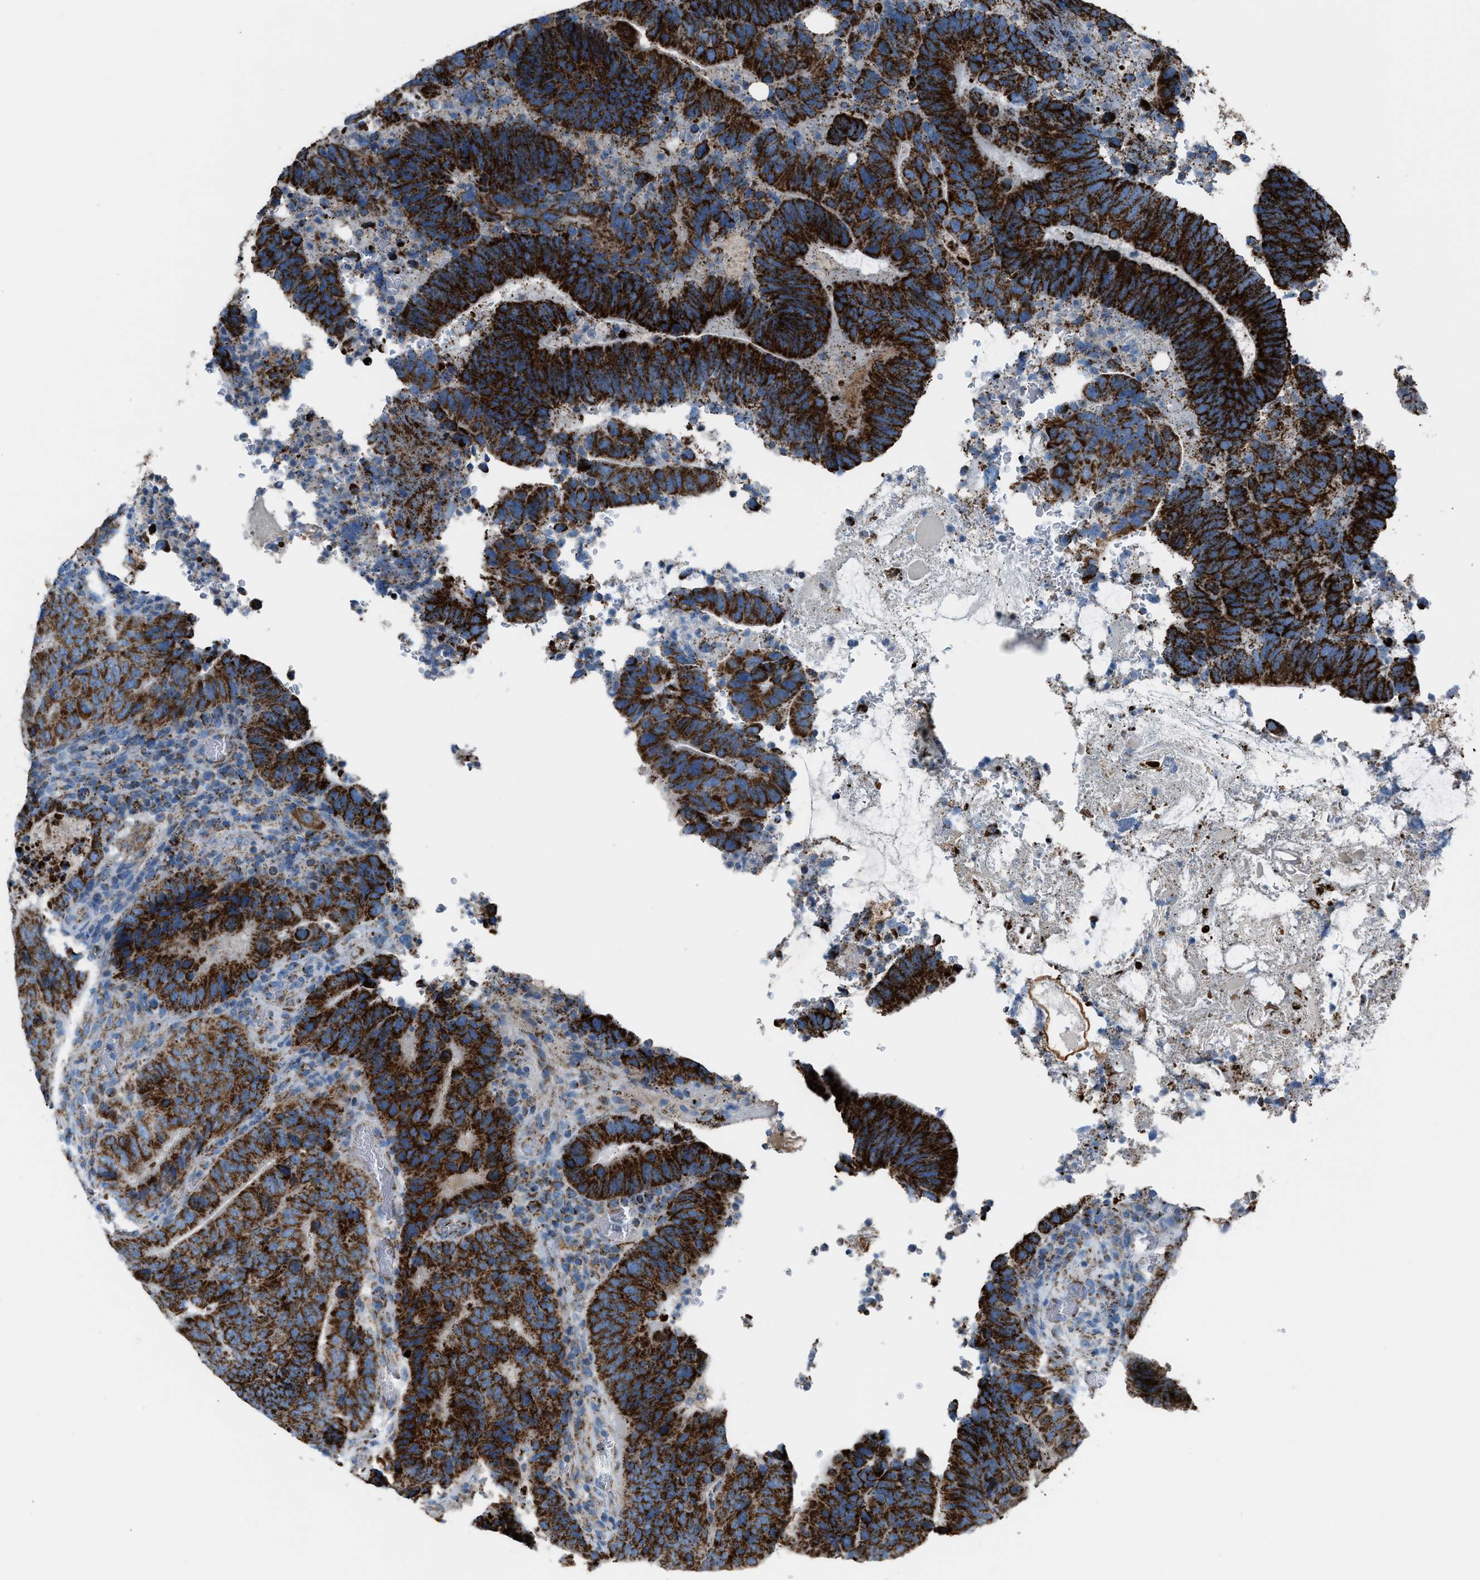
{"staining": {"intensity": "strong", "quantity": ">75%", "location": "cytoplasmic/membranous"}, "tissue": "colorectal cancer", "cell_type": "Tumor cells", "image_type": "cancer", "snomed": [{"axis": "morphology", "description": "Adenocarcinoma, NOS"}, {"axis": "topography", "description": "Colon"}], "caption": "Protein staining of colorectal cancer (adenocarcinoma) tissue reveals strong cytoplasmic/membranous staining in approximately >75% of tumor cells. The protein is stained brown, and the nuclei are stained in blue (DAB (3,3'-diaminobenzidine) IHC with brightfield microscopy, high magnification).", "gene": "MDH2", "patient": {"sex": "male", "age": 56}}